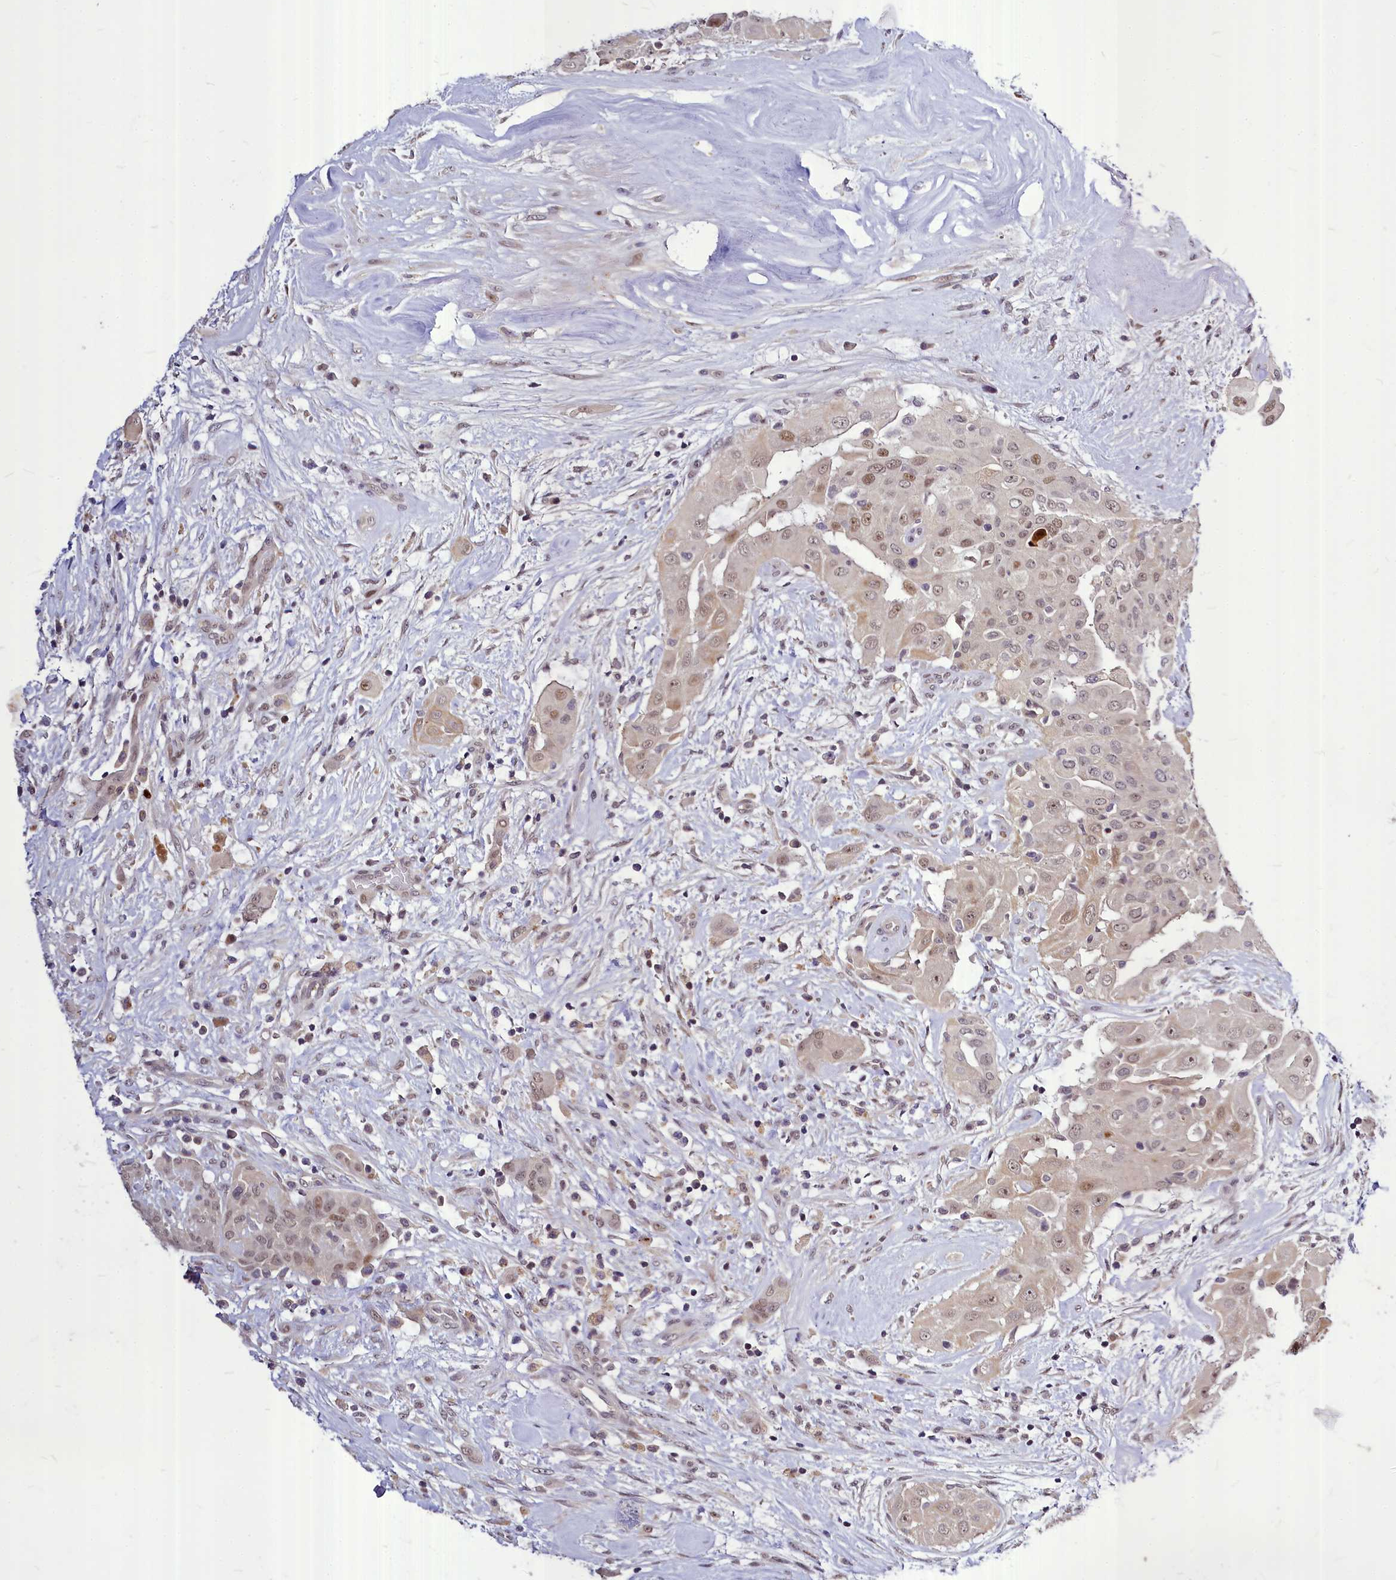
{"staining": {"intensity": "weak", "quantity": "25%-75%", "location": "nuclear"}, "tissue": "thyroid cancer", "cell_type": "Tumor cells", "image_type": "cancer", "snomed": [{"axis": "morphology", "description": "Papillary adenocarcinoma, NOS"}, {"axis": "topography", "description": "Thyroid gland"}], "caption": "Immunohistochemistry (IHC) photomicrograph of human thyroid papillary adenocarcinoma stained for a protein (brown), which reveals low levels of weak nuclear positivity in approximately 25%-75% of tumor cells.", "gene": "MAML2", "patient": {"sex": "female", "age": 59}}